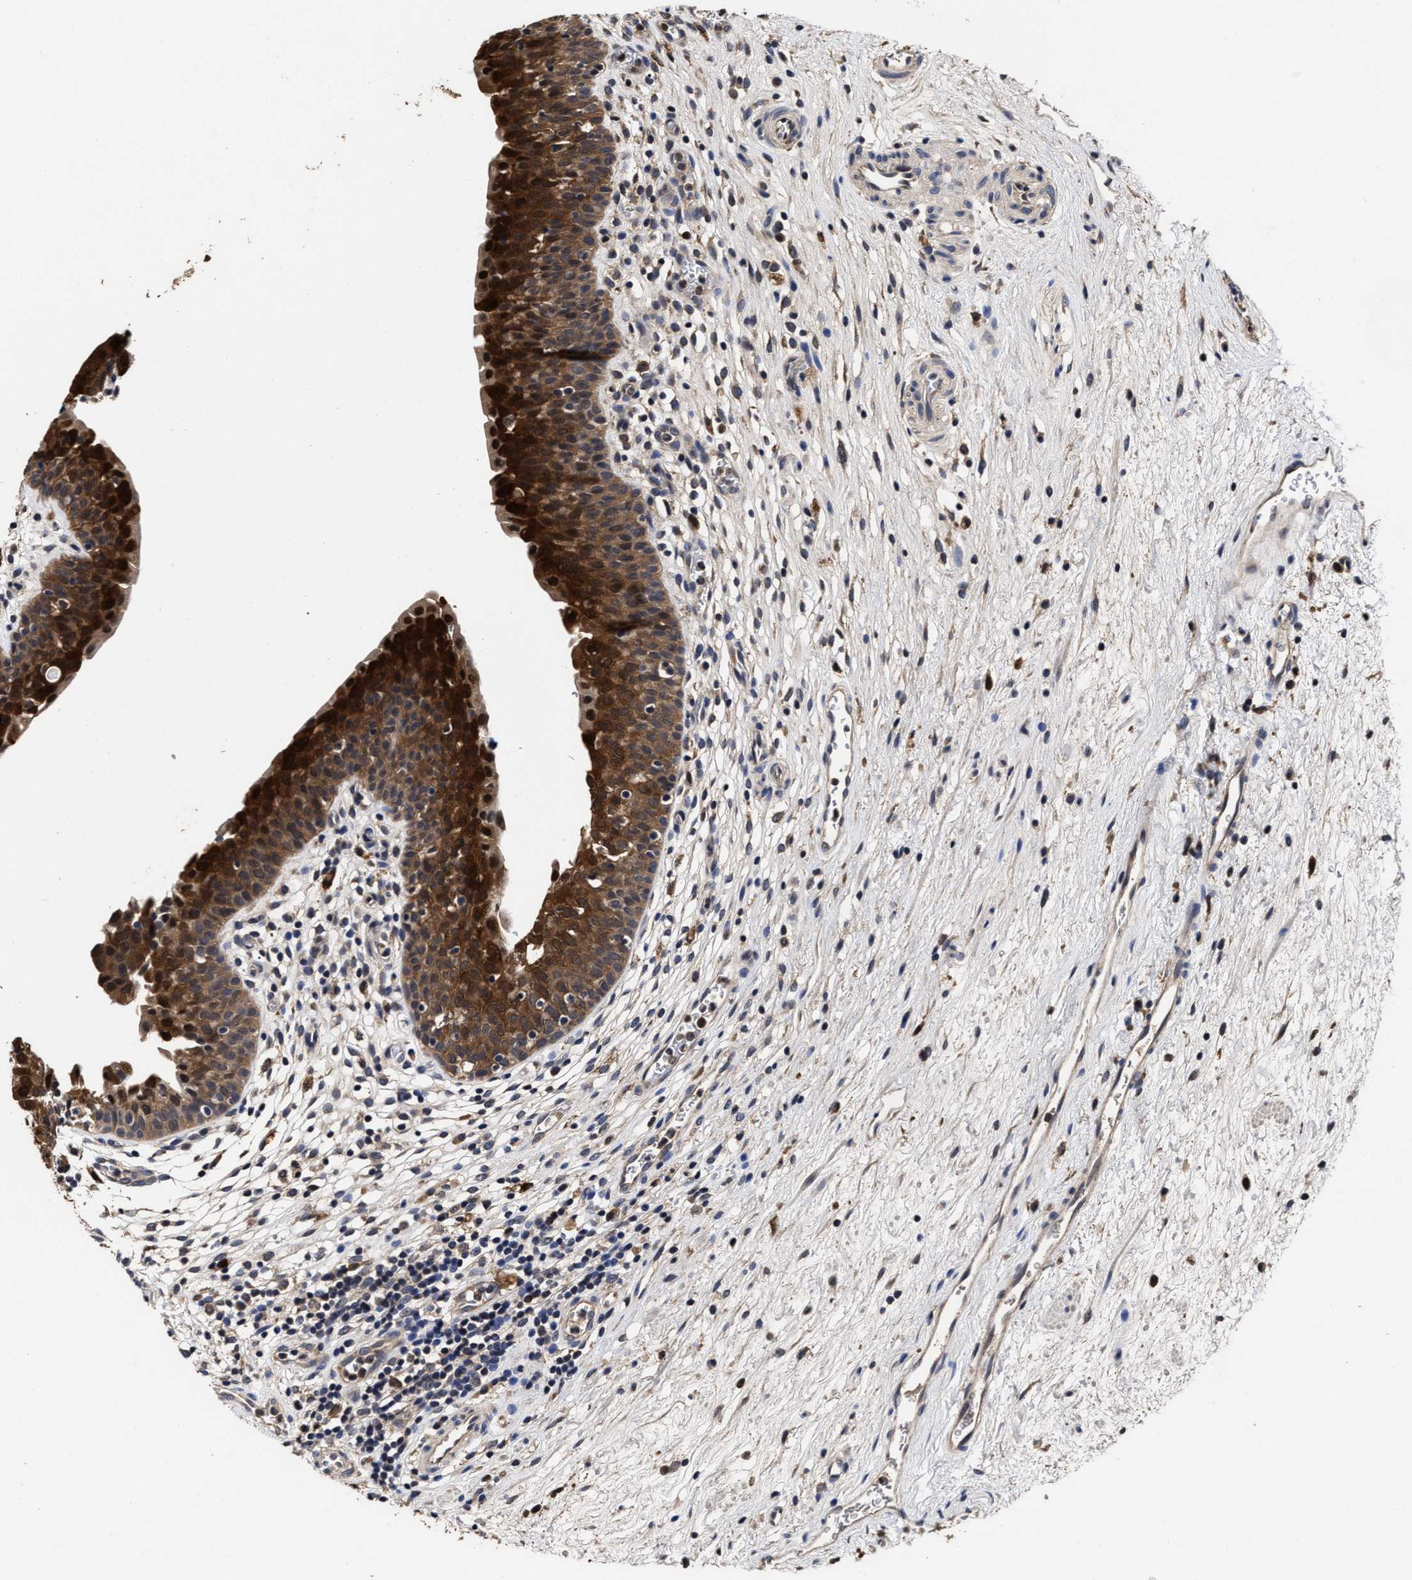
{"staining": {"intensity": "strong", "quantity": ">75%", "location": "cytoplasmic/membranous,nuclear"}, "tissue": "urinary bladder", "cell_type": "Urothelial cells", "image_type": "normal", "snomed": [{"axis": "morphology", "description": "Normal tissue, NOS"}, {"axis": "topography", "description": "Urinary bladder"}], "caption": "There is high levels of strong cytoplasmic/membranous,nuclear expression in urothelial cells of normal urinary bladder, as demonstrated by immunohistochemical staining (brown color).", "gene": "SOCS5", "patient": {"sex": "male", "age": 37}}